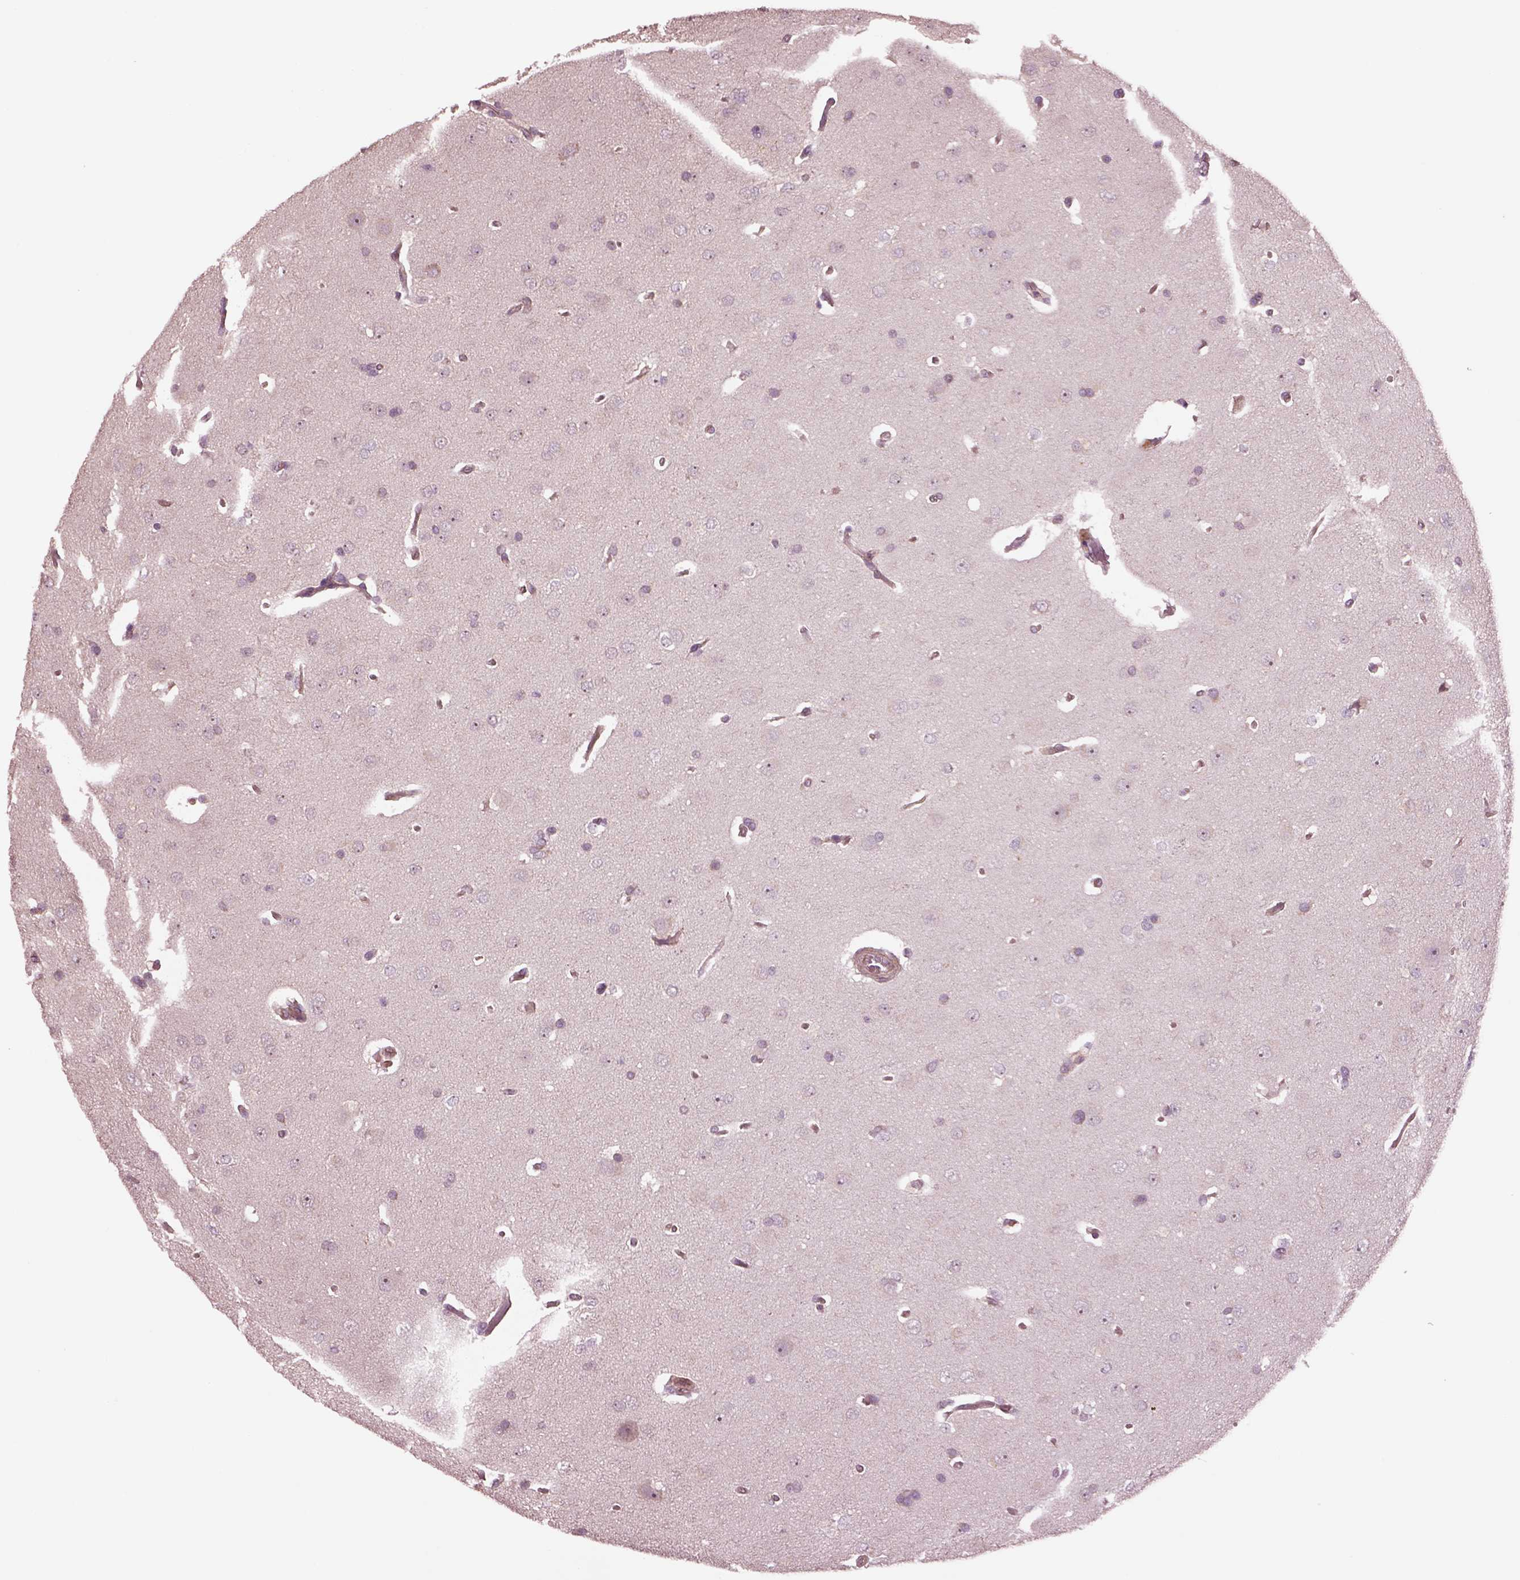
{"staining": {"intensity": "negative", "quantity": "none", "location": "none"}, "tissue": "glioma", "cell_type": "Tumor cells", "image_type": "cancer", "snomed": [{"axis": "morphology", "description": "Glioma, malignant, Low grade"}, {"axis": "topography", "description": "Brain"}], "caption": "Immunohistochemistry of glioma reveals no staining in tumor cells.", "gene": "HTR1B", "patient": {"sex": "female", "age": 54}}